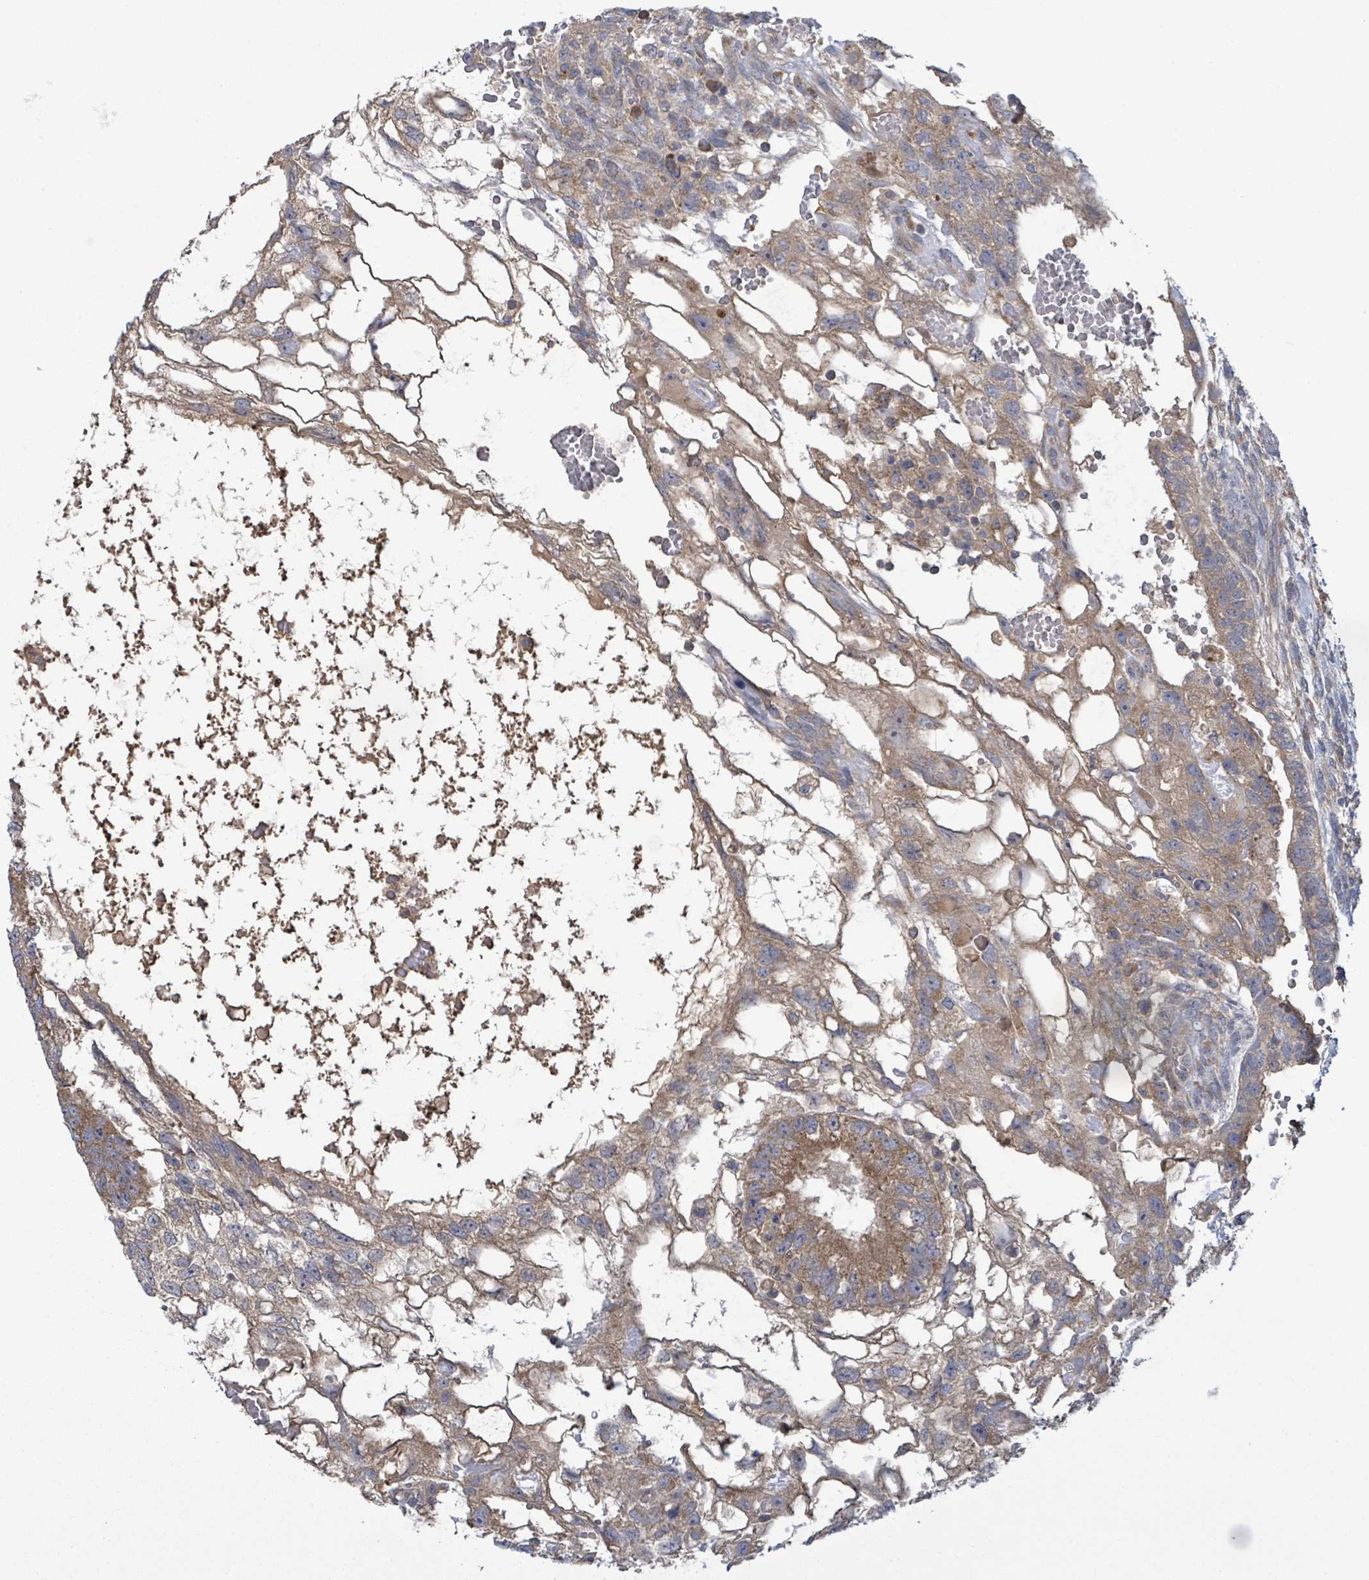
{"staining": {"intensity": "moderate", "quantity": ">75%", "location": "cytoplasmic/membranous"}, "tissue": "testis cancer", "cell_type": "Tumor cells", "image_type": "cancer", "snomed": [{"axis": "morphology", "description": "Normal tissue, NOS"}, {"axis": "morphology", "description": "Carcinoma, Embryonal, NOS"}, {"axis": "topography", "description": "Testis"}], "caption": "High-power microscopy captured an immunohistochemistry (IHC) micrograph of embryonal carcinoma (testis), revealing moderate cytoplasmic/membranous expression in approximately >75% of tumor cells.", "gene": "SERPINE3", "patient": {"sex": "male", "age": 32}}